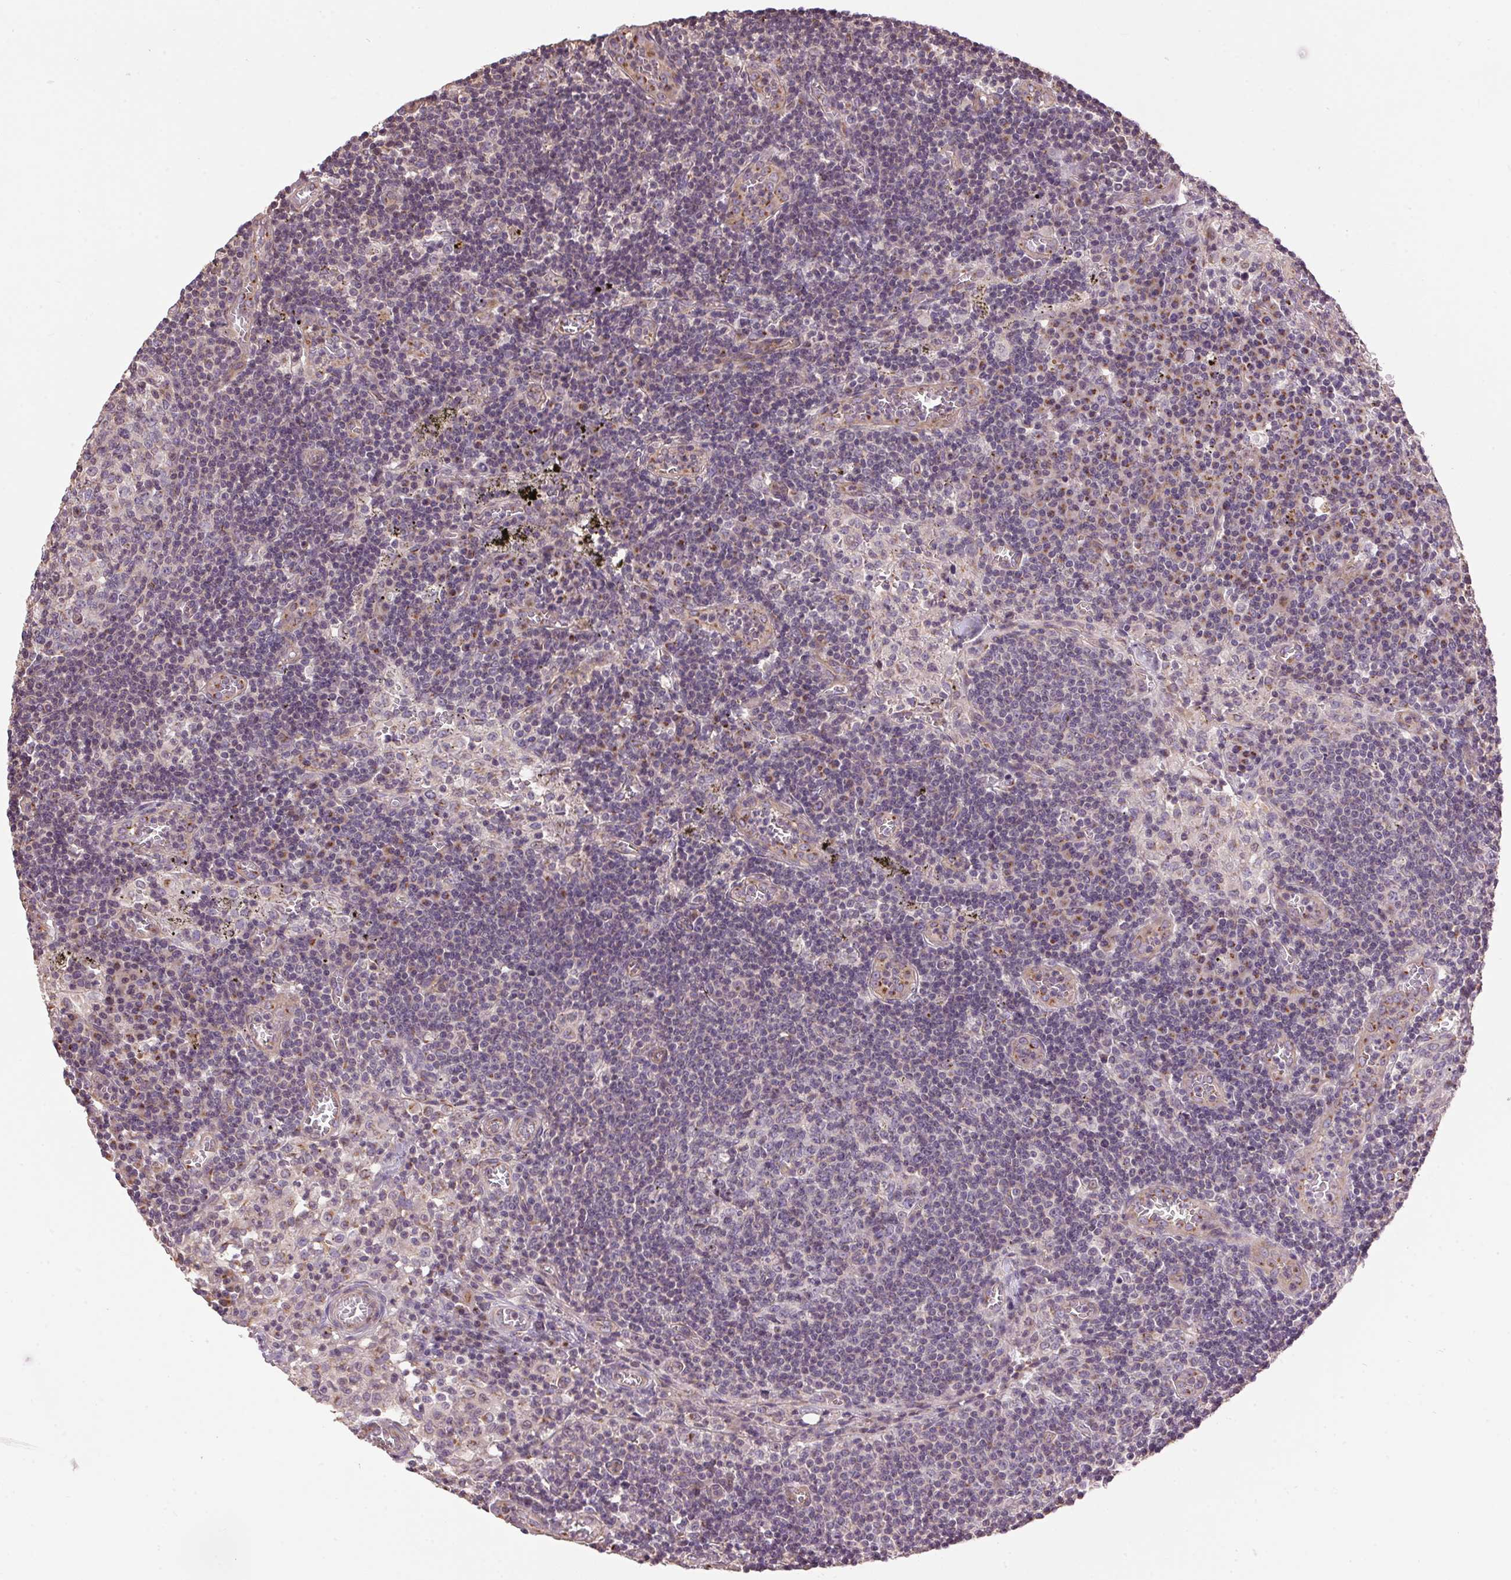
{"staining": {"intensity": "negative", "quantity": "none", "location": "none"}, "tissue": "lymph node", "cell_type": "Germinal center cells", "image_type": "normal", "snomed": [{"axis": "morphology", "description": "Normal tissue, NOS"}, {"axis": "topography", "description": "Lymph node"}], "caption": "IHC image of benign human lymph node stained for a protein (brown), which displays no expression in germinal center cells. The staining was performed using DAB to visualize the protein expression in brown, while the nuclei were stained in blue with hematoxylin (Magnification: 20x).", "gene": "GOLPH3", "patient": {"sex": "male", "age": 62}}